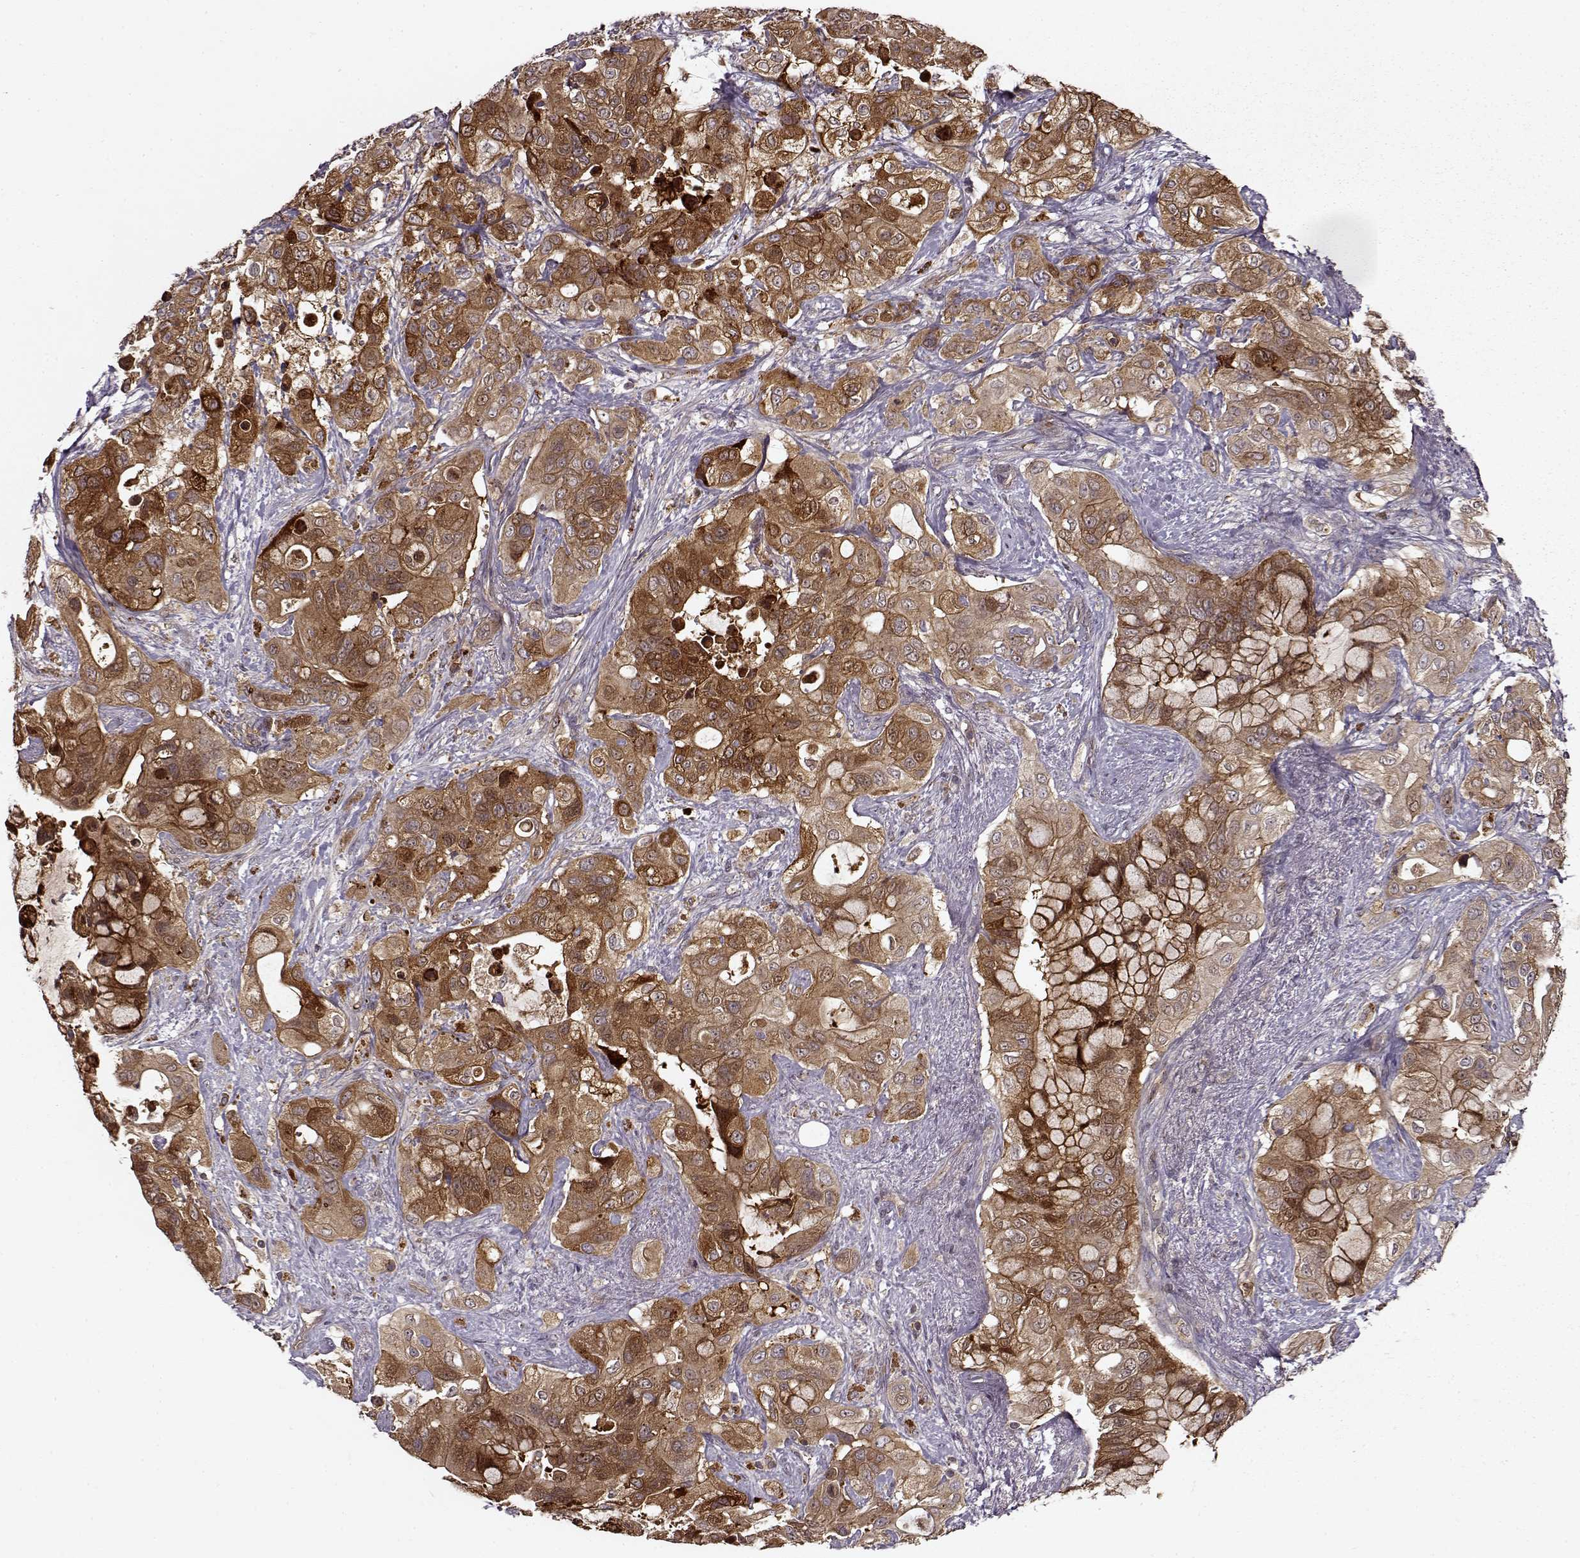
{"staining": {"intensity": "moderate", "quantity": ">75%", "location": "cytoplasmic/membranous"}, "tissue": "pancreatic cancer", "cell_type": "Tumor cells", "image_type": "cancer", "snomed": [{"axis": "morphology", "description": "Adenocarcinoma, NOS"}, {"axis": "topography", "description": "Pancreas"}], "caption": "Brown immunohistochemical staining in human pancreatic adenocarcinoma displays moderate cytoplasmic/membranous expression in approximately >75% of tumor cells. Using DAB (3,3'-diaminobenzidine) (brown) and hematoxylin (blue) stains, captured at high magnification using brightfield microscopy.", "gene": "IFRD2", "patient": {"sex": "male", "age": 71}}